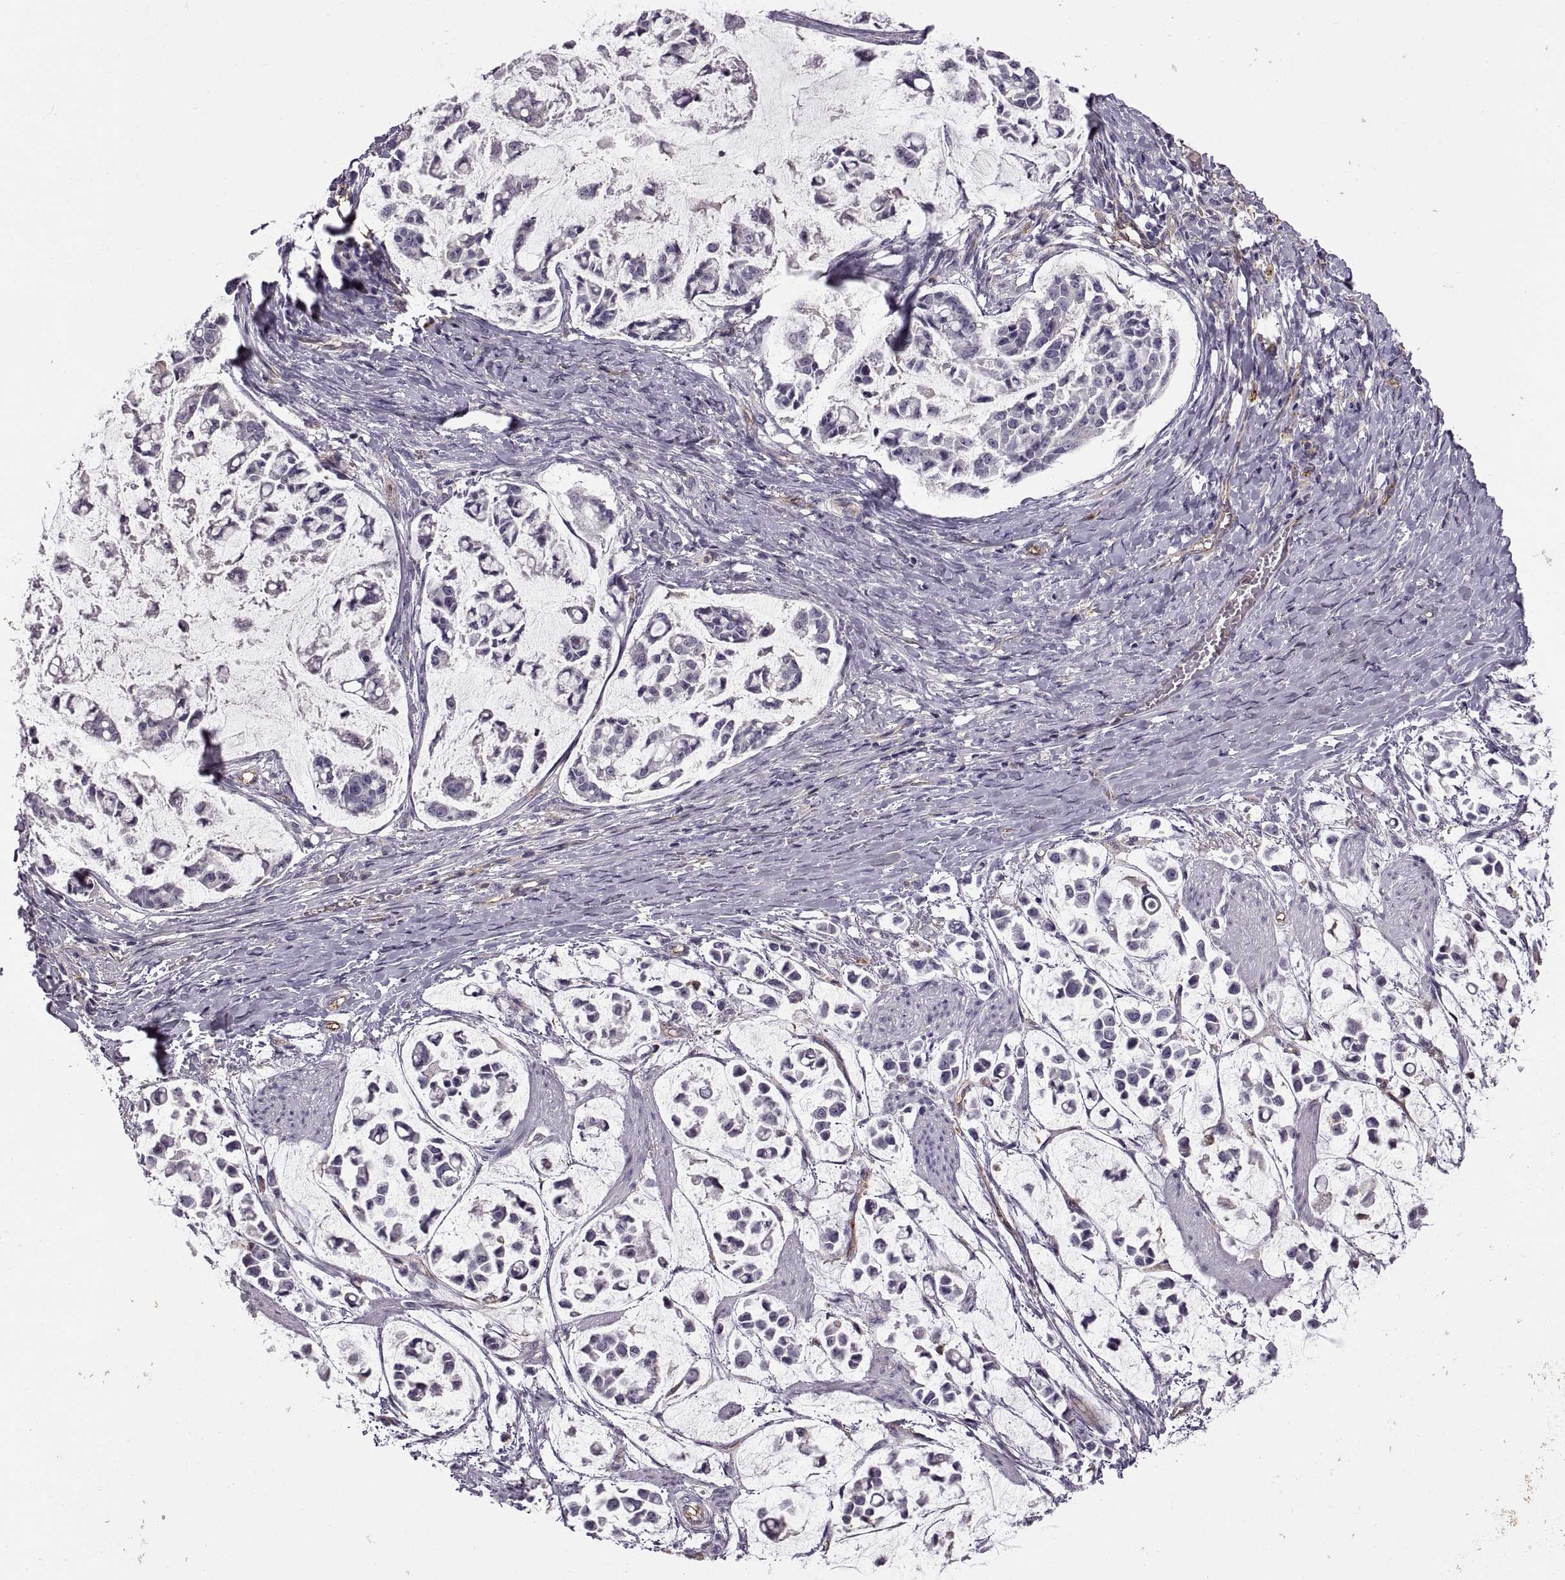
{"staining": {"intensity": "negative", "quantity": "none", "location": "none"}, "tissue": "stomach cancer", "cell_type": "Tumor cells", "image_type": "cancer", "snomed": [{"axis": "morphology", "description": "Adenocarcinoma, NOS"}, {"axis": "topography", "description": "Stomach"}], "caption": "Tumor cells show no significant staining in stomach cancer (adenocarcinoma).", "gene": "RALB", "patient": {"sex": "male", "age": 82}}